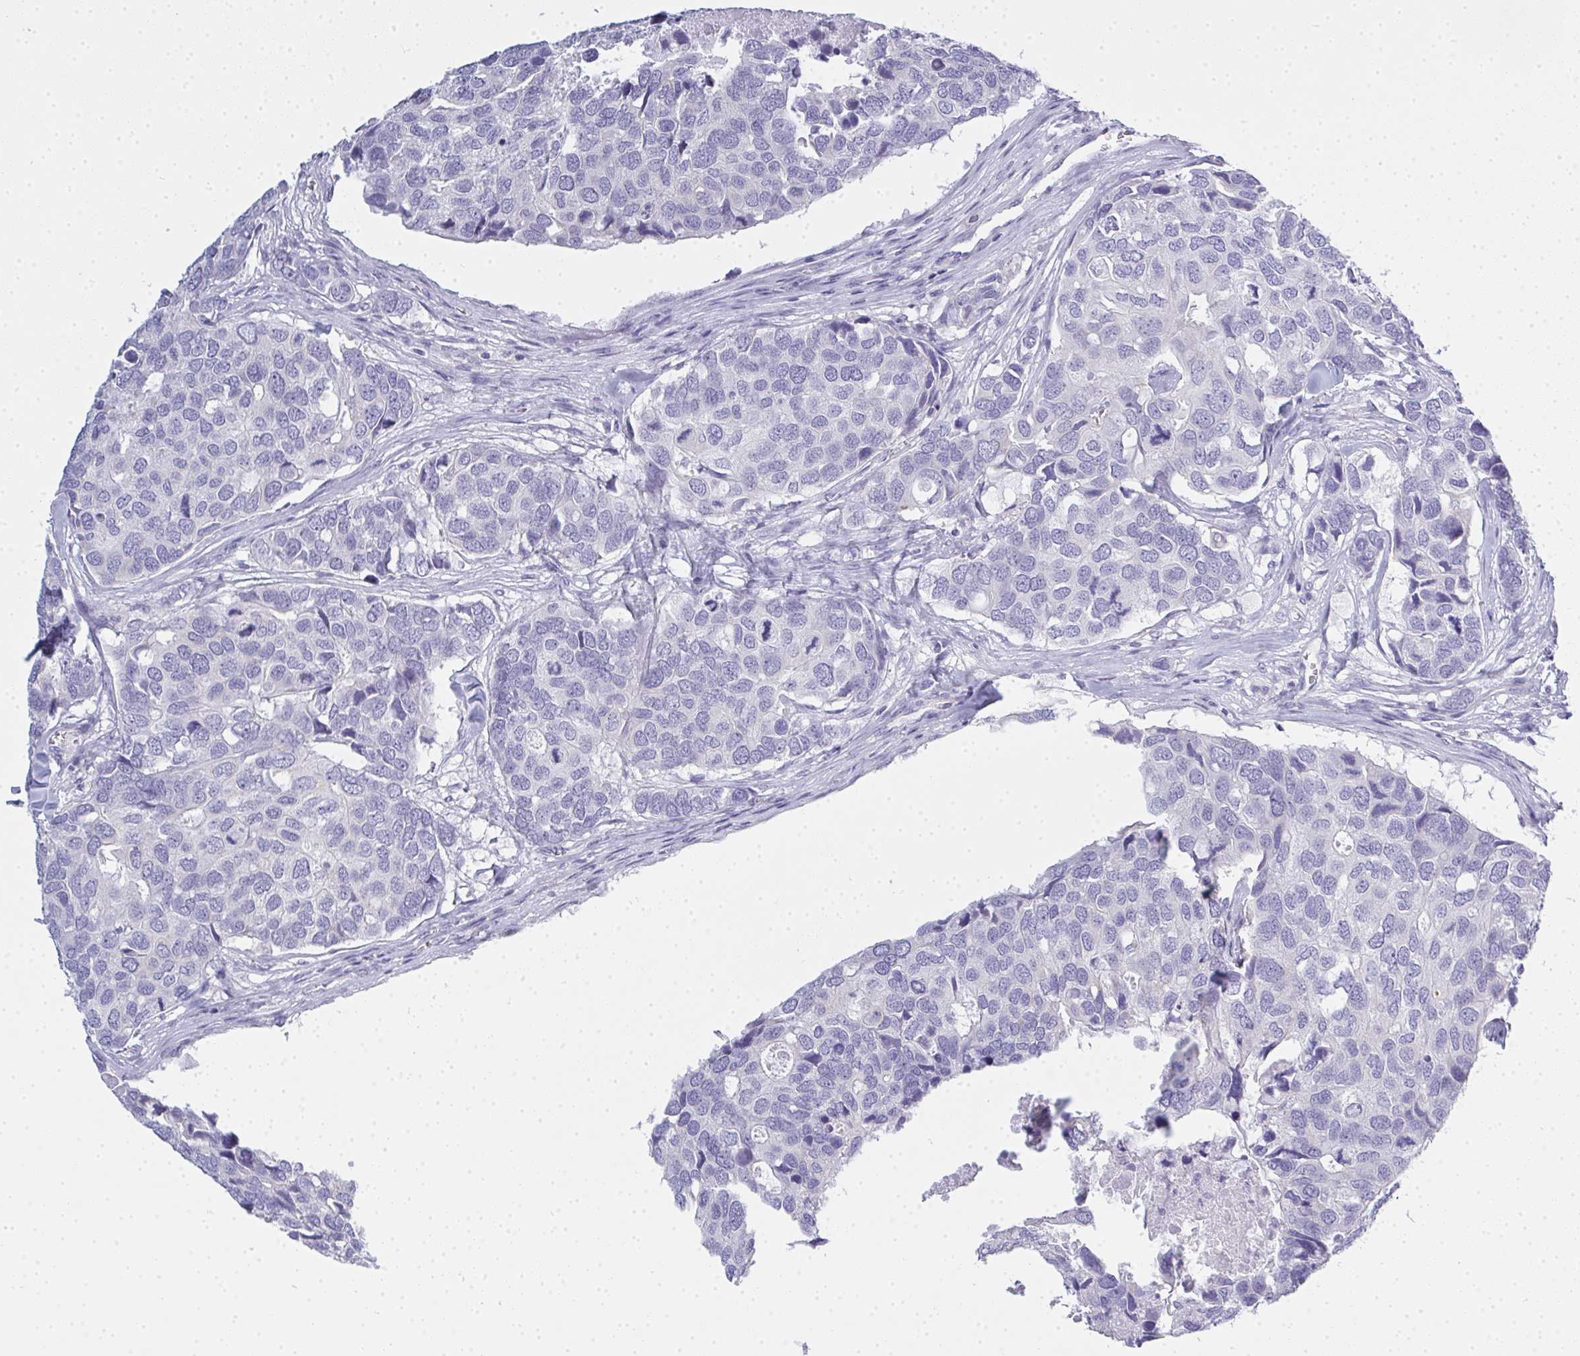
{"staining": {"intensity": "negative", "quantity": "none", "location": "none"}, "tissue": "breast cancer", "cell_type": "Tumor cells", "image_type": "cancer", "snomed": [{"axis": "morphology", "description": "Duct carcinoma"}, {"axis": "topography", "description": "Breast"}], "caption": "The micrograph exhibits no staining of tumor cells in infiltrating ductal carcinoma (breast). (DAB (3,3'-diaminobenzidine) immunohistochemistry visualized using brightfield microscopy, high magnification).", "gene": "GSDMB", "patient": {"sex": "female", "age": 83}}